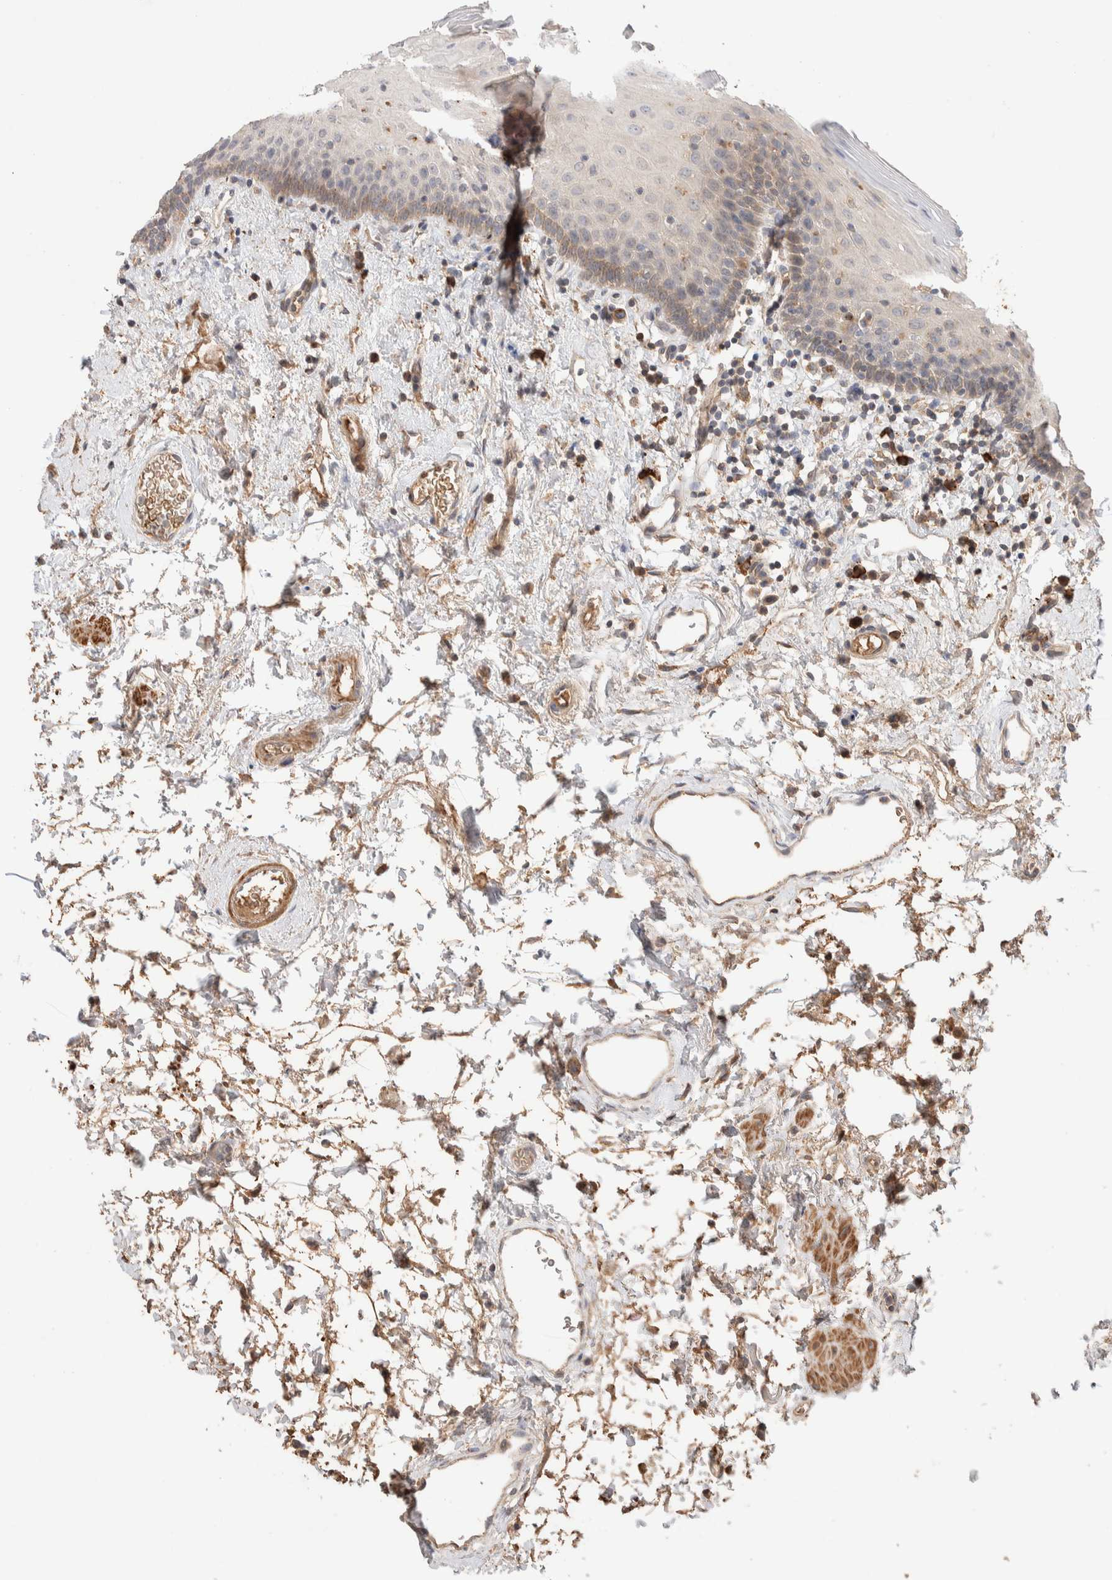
{"staining": {"intensity": "weak", "quantity": "25%-75%", "location": "cytoplasmic/membranous"}, "tissue": "oral mucosa", "cell_type": "Squamous epithelial cells", "image_type": "normal", "snomed": [{"axis": "morphology", "description": "Normal tissue, NOS"}, {"axis": "topography", "description": "Oral tissue"}], "caption": "Squamous epithelial cells exhibit low levels of weak cytoplasmic/membranous staining in approximately 25%-75% of cells in unremarkable oral mucosa.", "gene": "WDR91", "patient": {"sex": "male", "age": 66}}